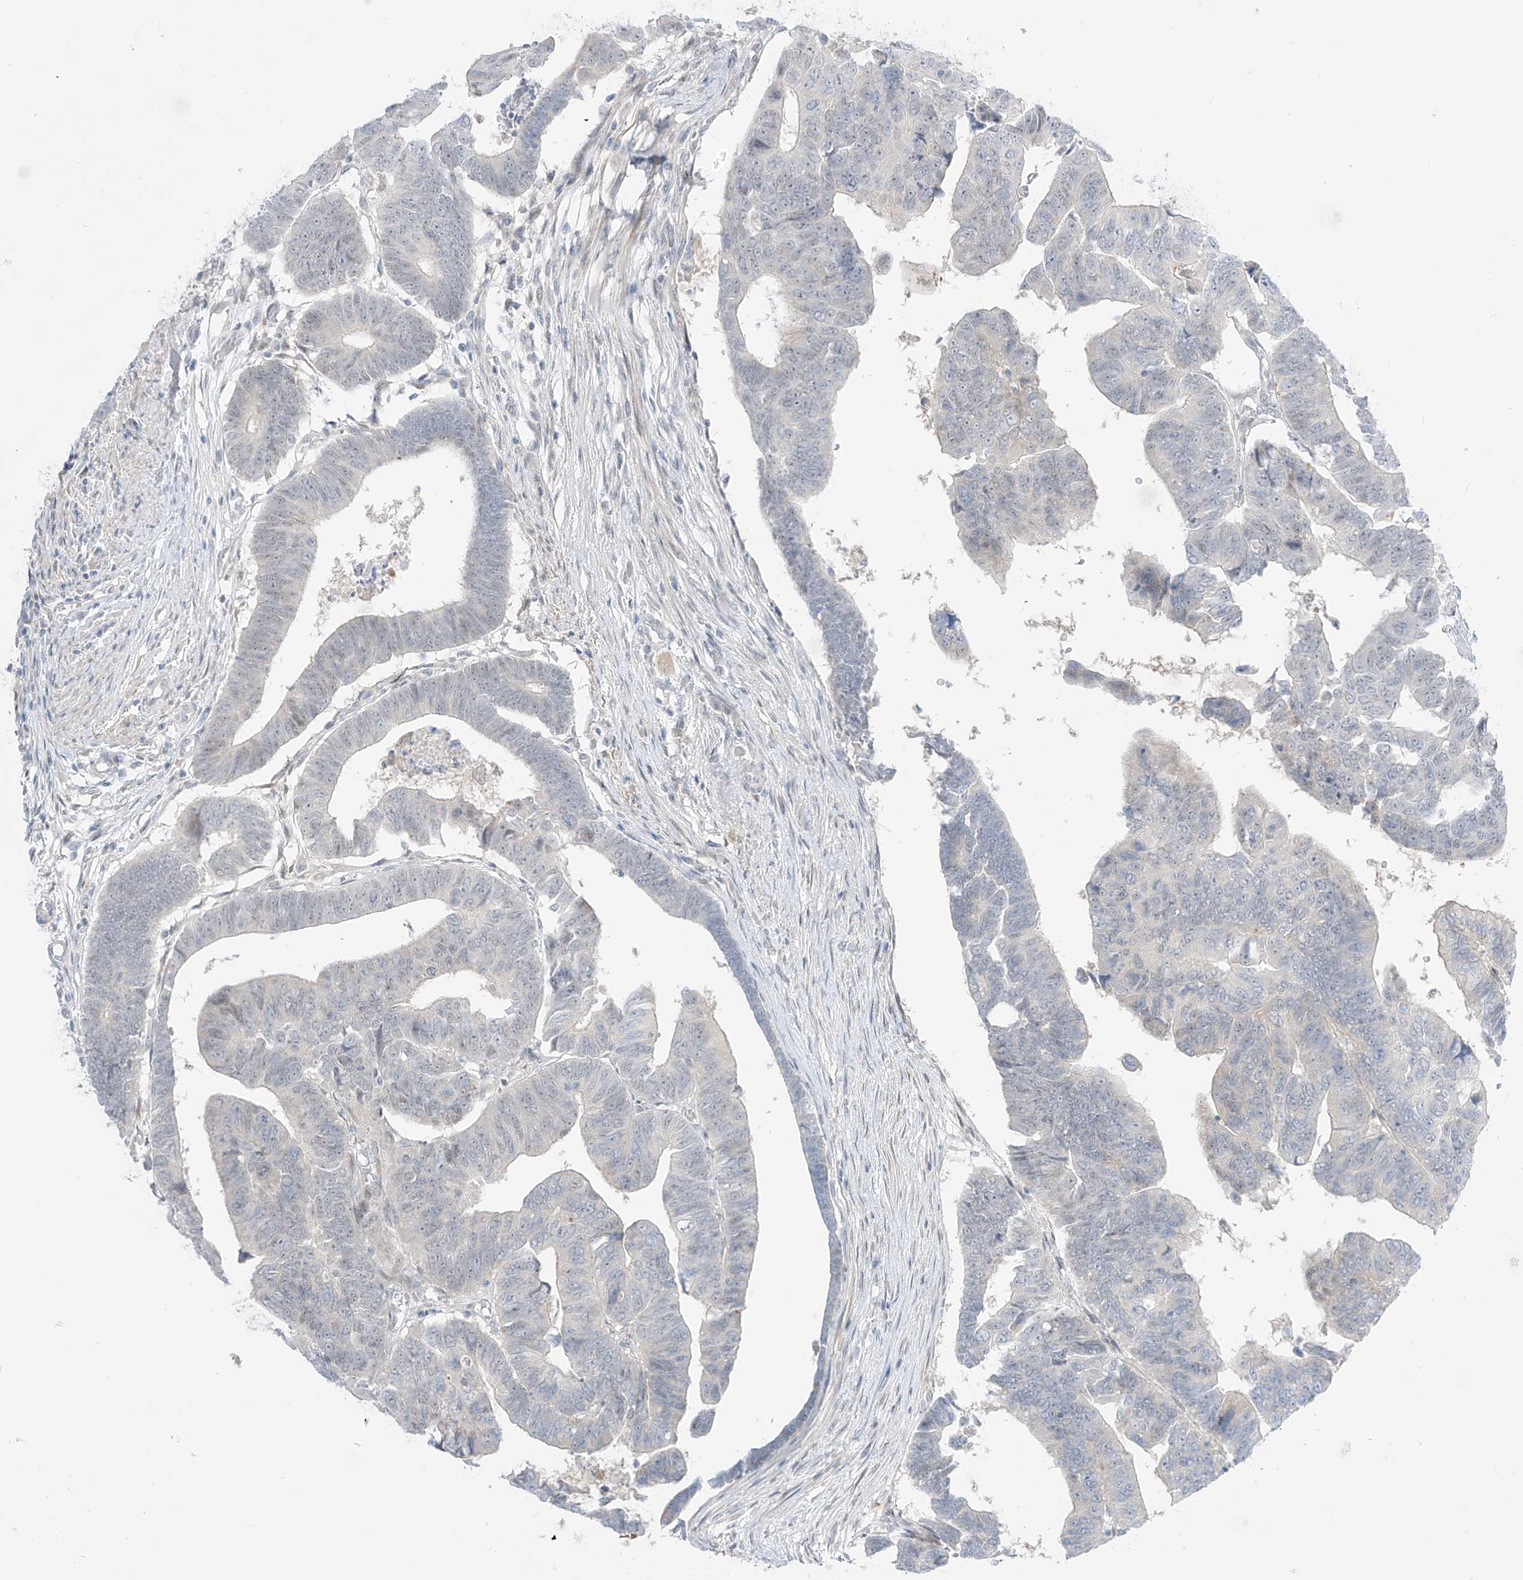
{"staining": {"intensity": "negative", "quantity": "none", "location": "none"}, "tissue": "colorectal cancer", "cell_type": "Tumor cells", "image_type": "cancer", "snomed": [{"axis": "morphology", "description": "Adenocarcinoma, NOS"}, {"axis": "topography", "description": "Rectum"}], "caption": "Protein analysis of colorectal adenocarcinoma displays no significant positivity in tumor cells. Brightfield microscopy of IHC stained with DAB (3,3'-diaminobenzidine) (brown) and hematoxylin (blue), captured at high magnification.", "gene": "ASPRV1", "patient": {"sex": "female", "age": 65}}